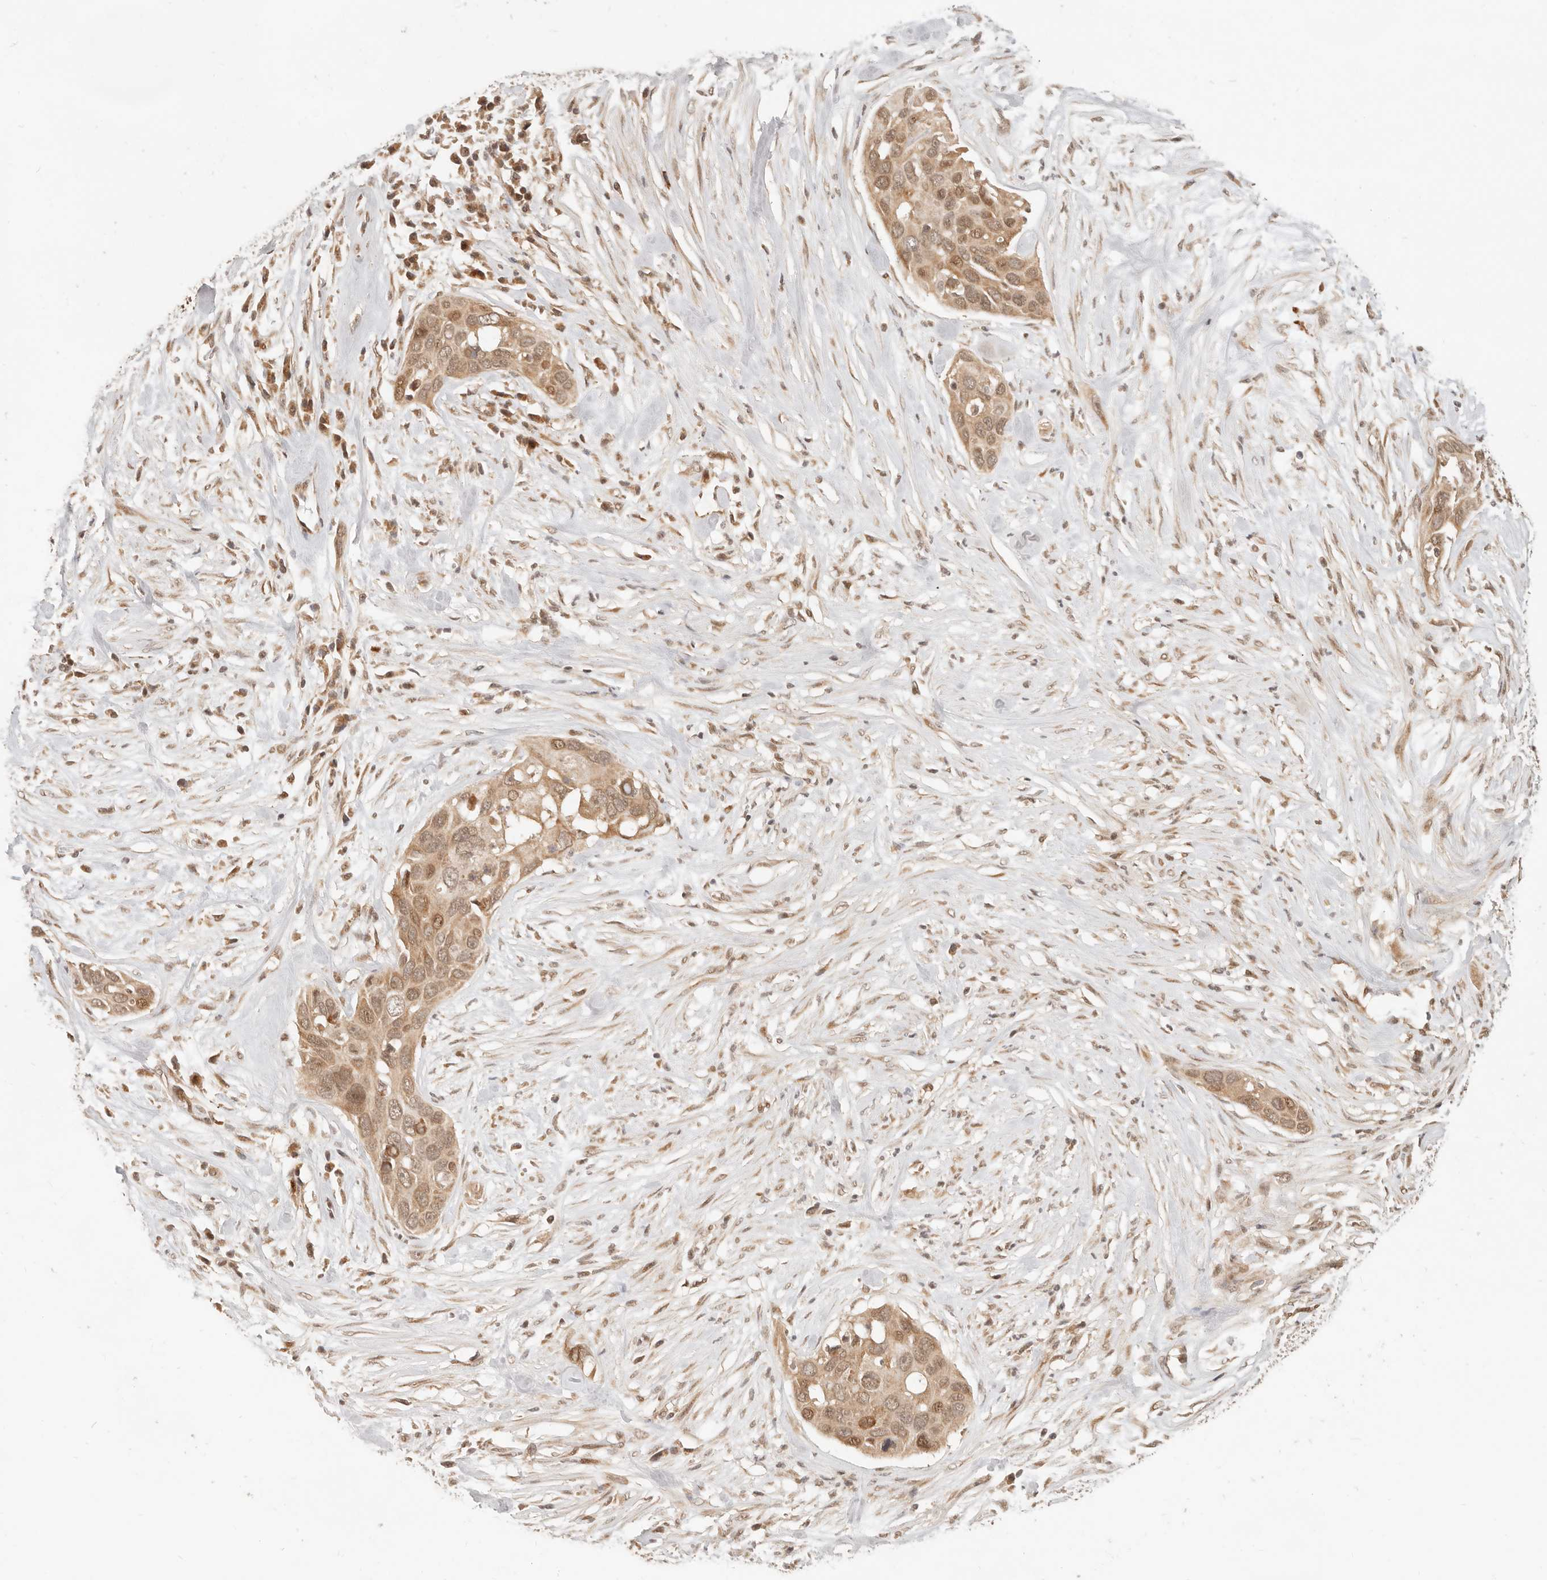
{"staining": {"intensity": "moderate", "quantity": ">75%", "location": "cytoplasmic/membranous,nuclear"}, "tissue": "pancreatic cancer", "cell_type": "Tumor cells", "image_type": "cancer", "snomed": [{"axis": "morphology", "description": "Adenocarcinoma, NOS"}, {"axis": "topography", "description": "Pancreas"}], "caption": "A medium amount of moderate cytoplasmic/membranous and nuclear expression is appreciated in about >75% of tumor cells in pancreatic cancer (adenocarcinoma) tissue.", "gene": "BAALC", "patient": {"sex": "female", "age": 60}}